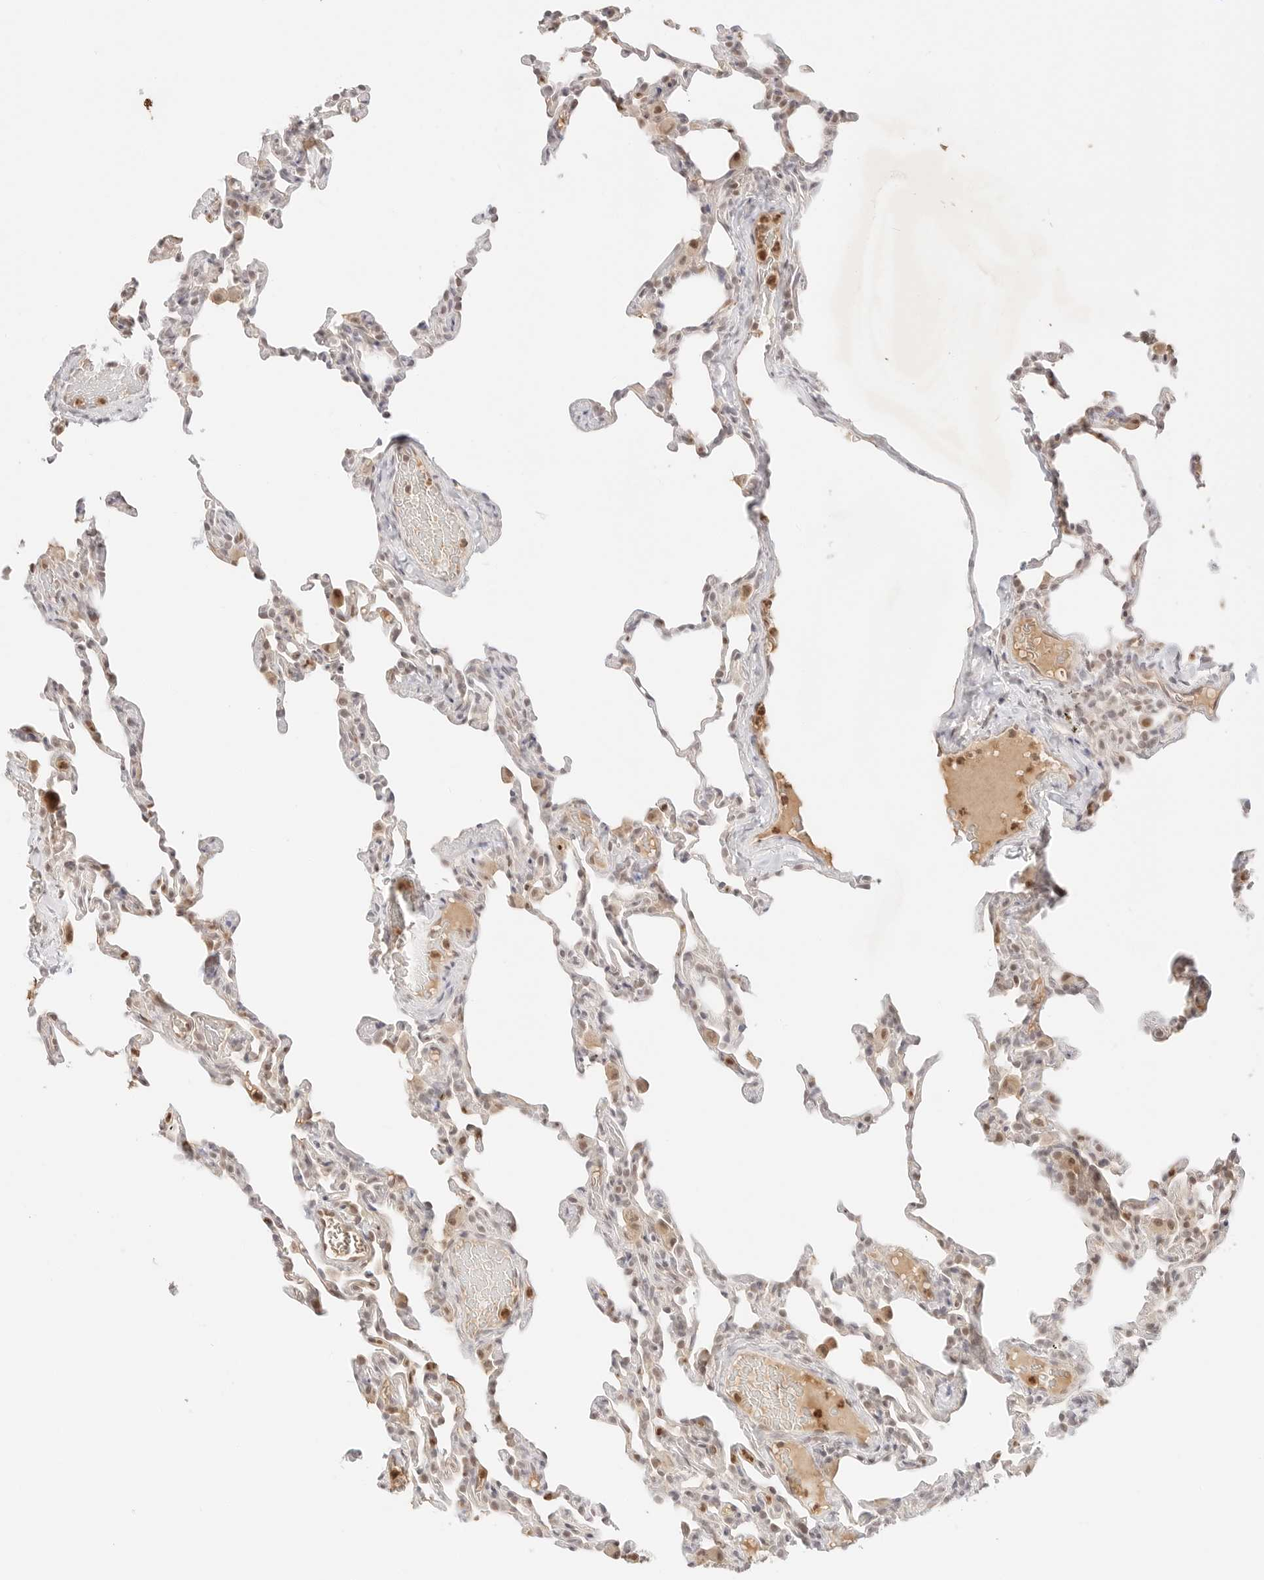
{"staining": {"intensity": "moderate", "quantity": "<25%", "location": "cytoplasmic/membranous,nuclear"}, "tissue": "lung", "cell_type": "Alveolar cells", "image_type": "normal", "snomed": [{"axis": "morphology", "description": "Normal tissue, NOS"}, {"axis": "topography", "description": "Lung"}], "caption": "The photomicrograph exhibits staining of unremarkable lung, revealing moderate cytoplasmic/membranous,nuclear protein positivity (brown color) within alveolar cells.", "gene": "RPS6KL1", "patient": {"sex": "male", "age": 20}}